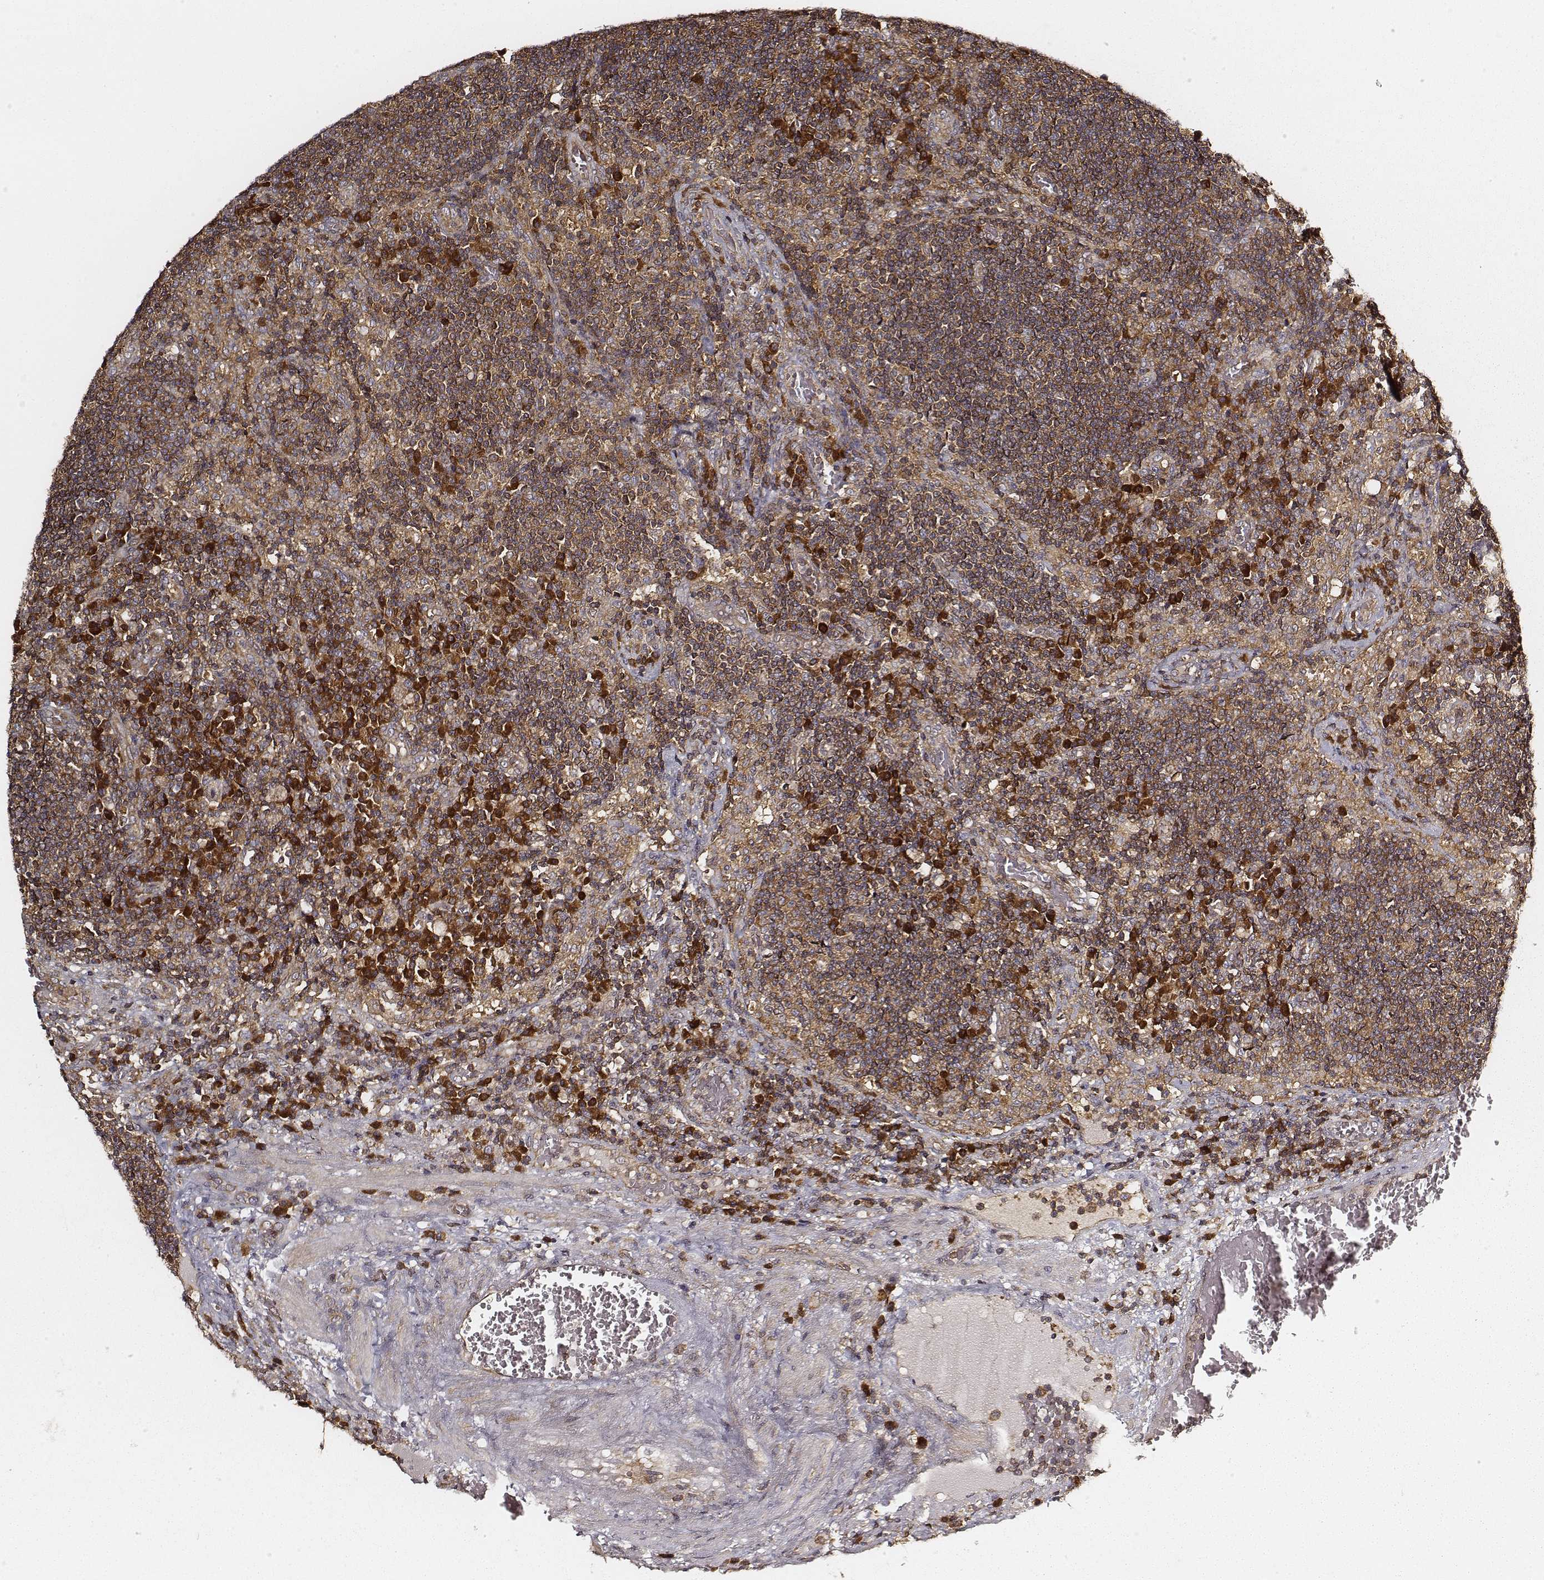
{"staining": {"intensity": "strong", "quantity": ">75%", "location": "cytoplasmic/membranous"}, "tissue": "lymph node", "cell_type": "Germinal center cells", "image_type": "normal", "snomed": [{"axis": "morphology", "description": "Normal tissue, NOS"}, {"axis": "topography", "description": "Lymph node"}], "caption": "Immunohistochemistry (IHC) (DAB) staining of unremarkable lymph node exhibits strong cytoplasmic/membranous protein expression in about >75% of germinal center cells. The staining is performed using DAB brown chromogen to label protein expression. The nuclei are counter-stained blue using hematoxylin.", "gene": "CARS1", "patient": {"sex": "male", "age": 63}}